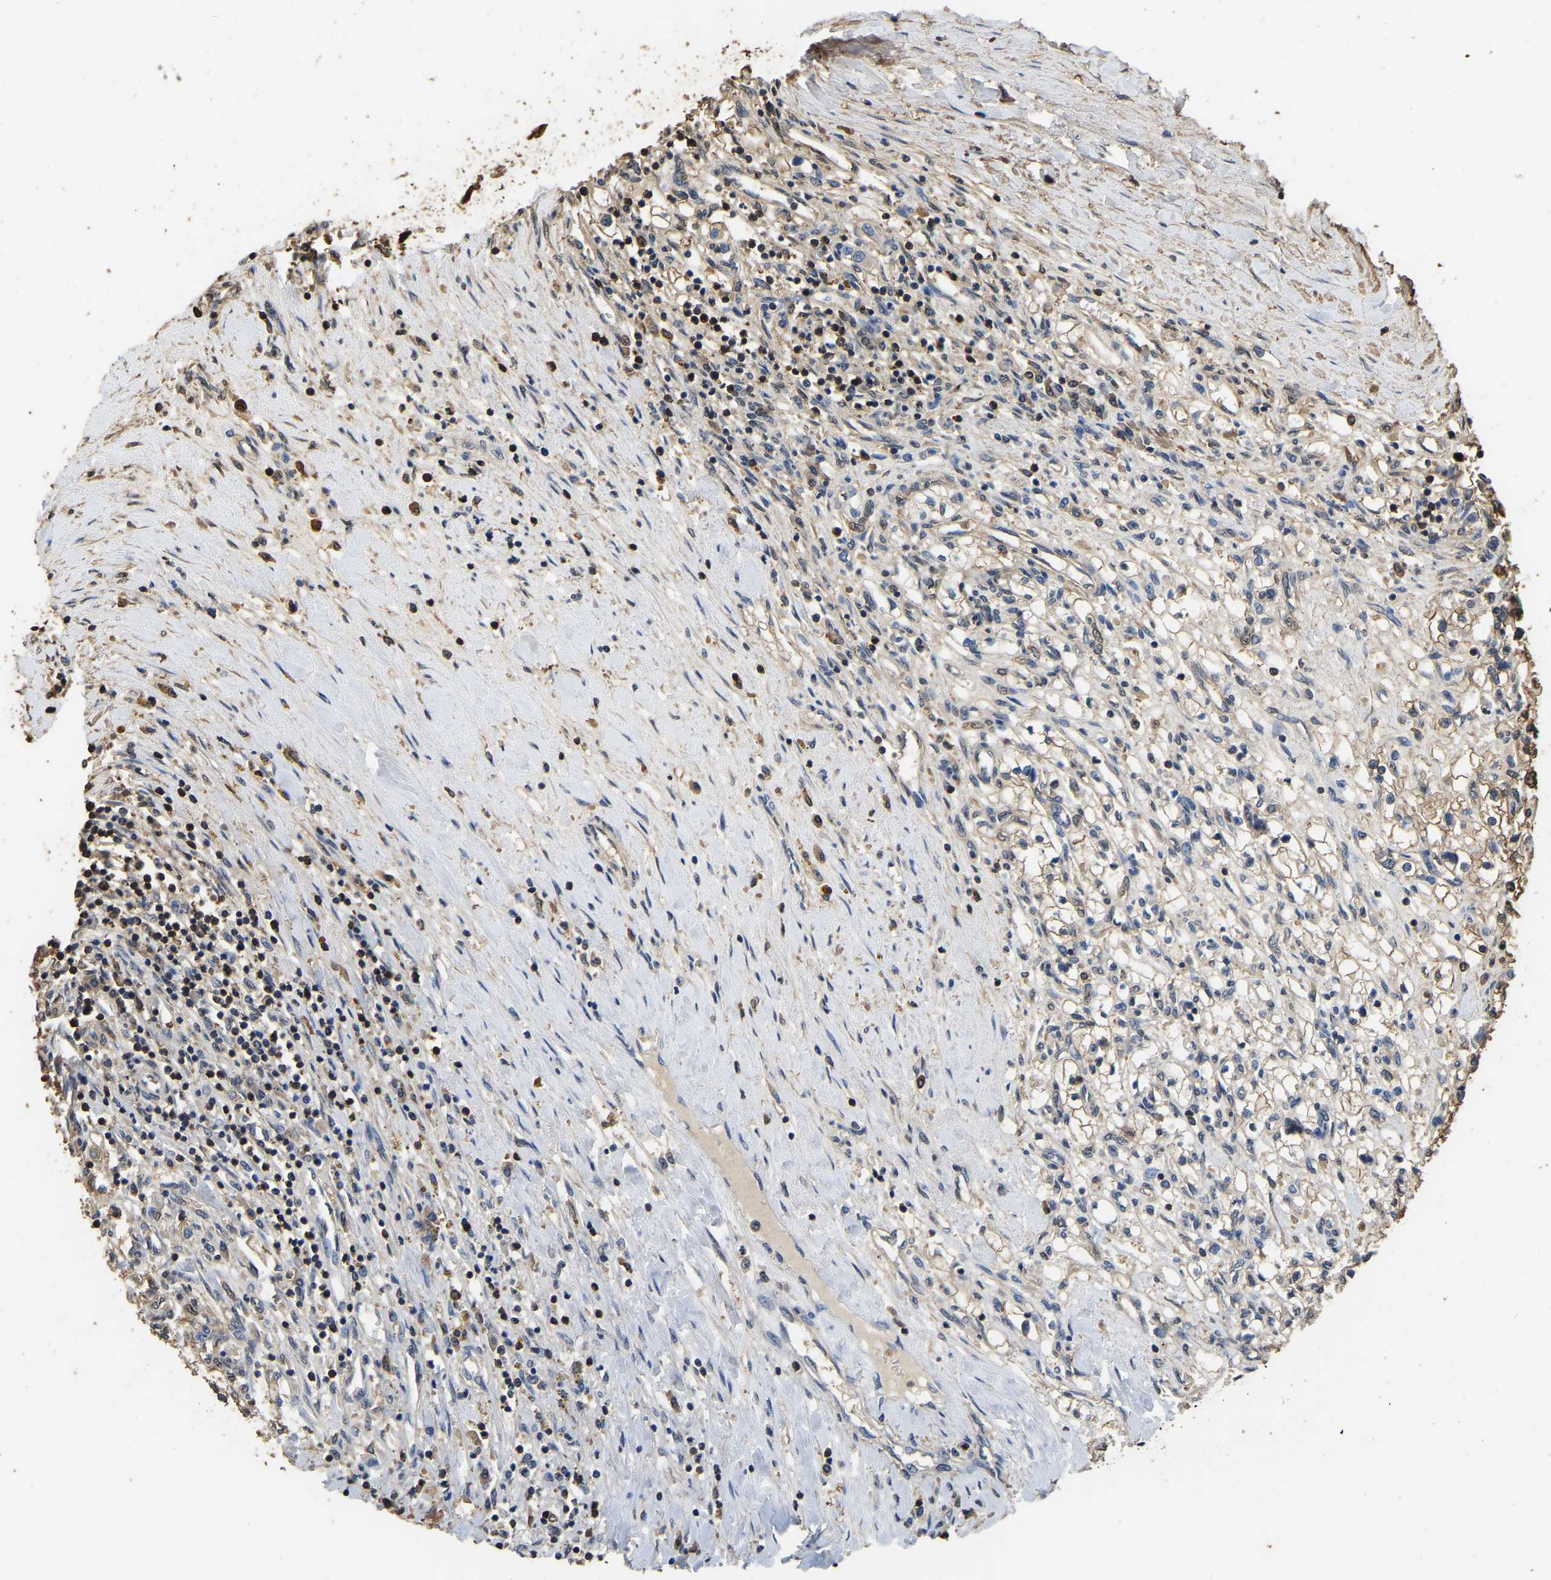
{"staining": {"intensity": "moderate", "quantity": ">75%", "location": "cytoplasmic/membranous"}, "tissue": "renal cancer", "cell_type": "Tumor cells", "image_type": "cancer", "snomed": [{"axis": "morphology", "description": "Adenocarcinoma, NOS"}, {"axis": "topography", "description": "Kidney"}], "caption": "Protein staining reveals moderate cytoplasmic/membranous staining in about >75% of tumor cells in renal adenocarcinoma. The staining is performed using DAB (3,3'-diaminobenzidine) brown chromogen to label protein expression. The nuclei are counter-stained blue using hematoxylin.", "gene": "LDHB", "patient": {"sex": "male", "age": 68}}